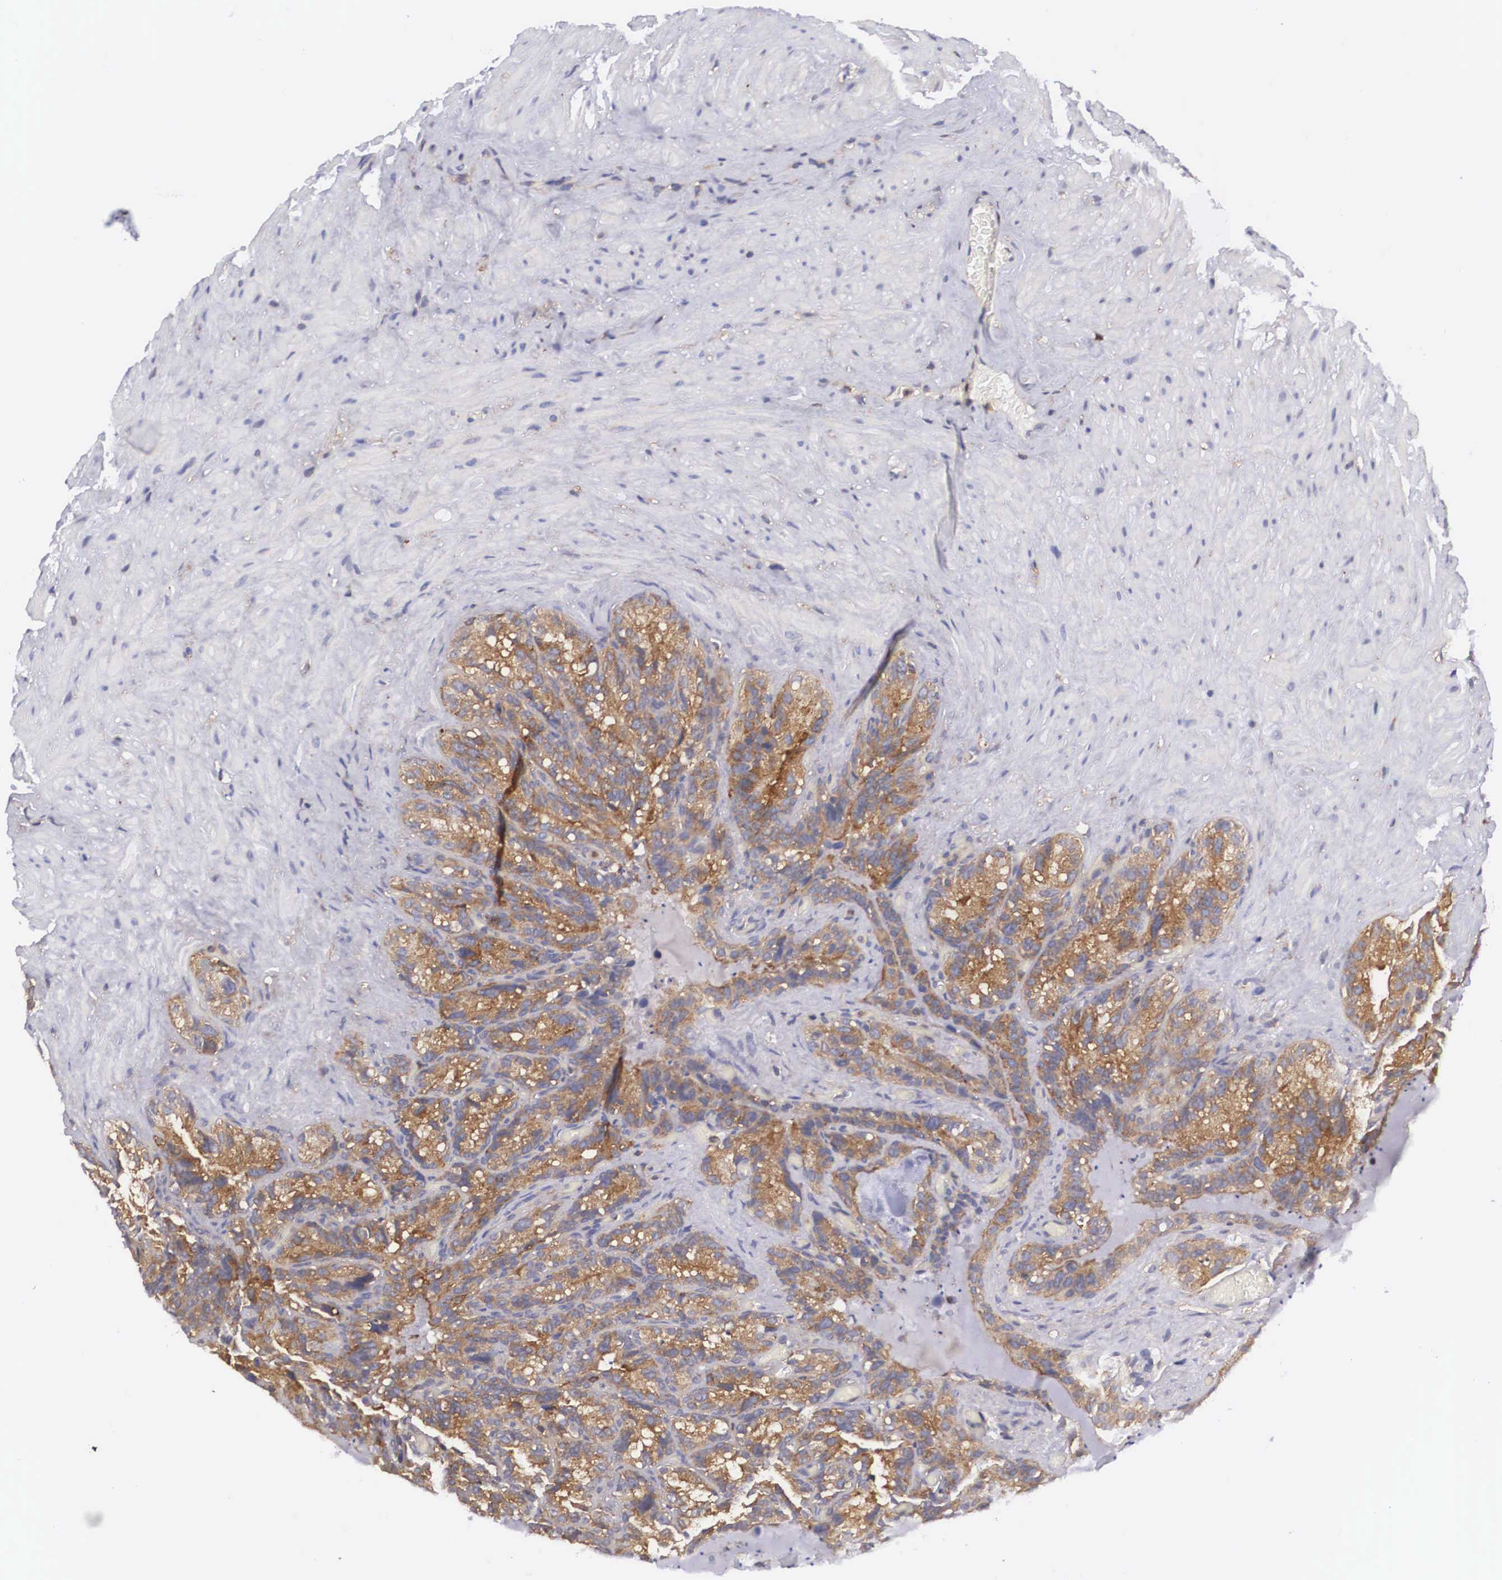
{"staining": {"intensity": "strong", "quantity": ">75%", "location": "cytoplasmic/membranous"}, "tissue": "seminal vesicle", "cell_type": "Glandular cells", "image_type": "normal", "snomed": [{"axis": "morphology", "description": "Normal tissue, NOS"}, {"axis": "topography", "description": "Seminal veicle"}], "caption": "Protein expression analysis of normal seminal vesicle reveals strong cytoplasmic/membranous staining in about >75% of glandular cells.", "gene": "GRIPAP1", "patient": {"sex": "male", "age": 63}}